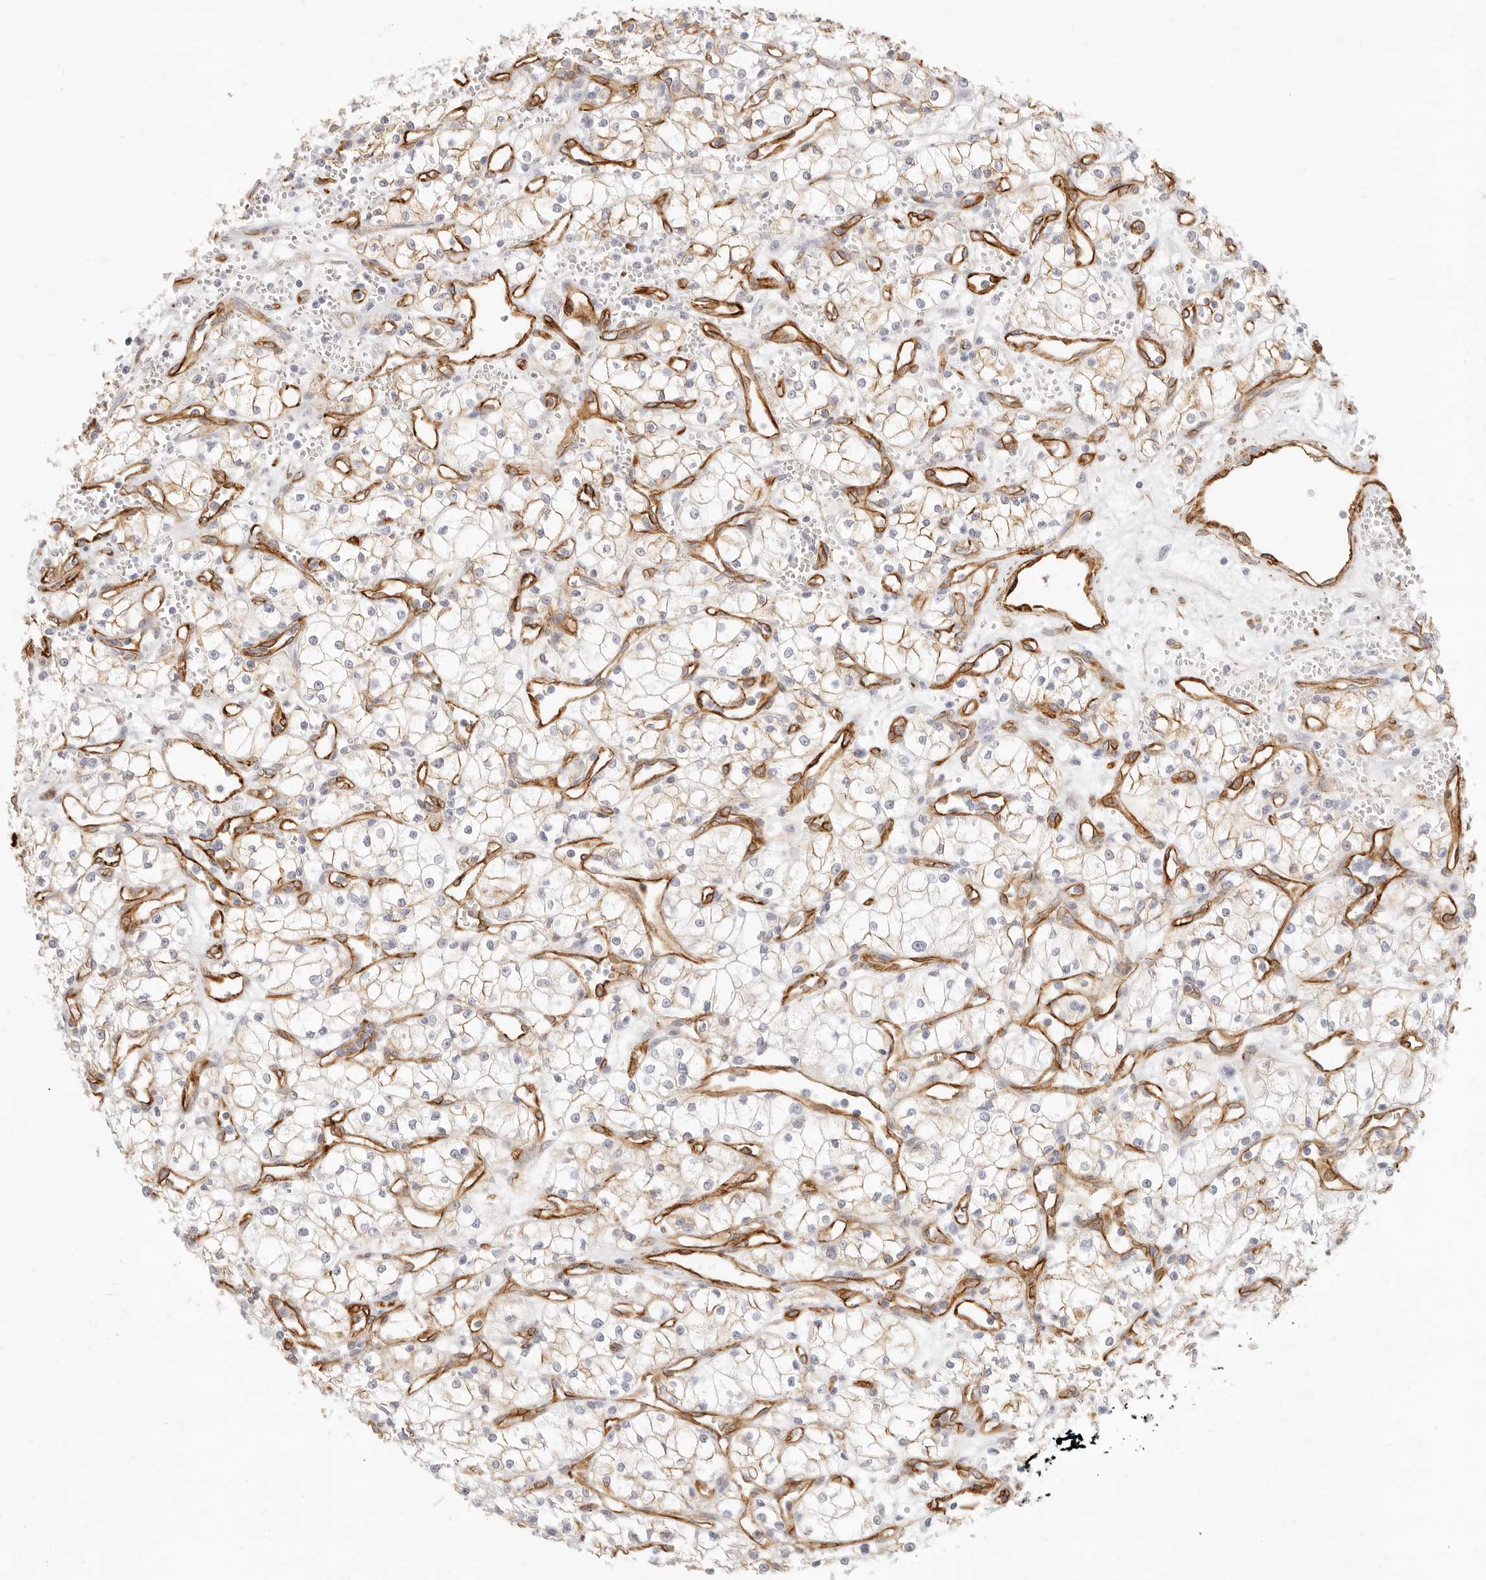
{"staining": {"intensity": "negative", "quantity": "none", "location": "none"}, "tissue": "renal cancer", "cell_type": "Tumor cells", "image_type": "cancer", "snomed": [{"axis": "morphology", "description": "Adenocarcinoma, NOS"}, {"axis": "topography", "description": "Kidney"}], "caption": "An immunohistochemistry (IHC) micrograph of renal cancer is shown. There is no staining in tumor cells of renal cancer. (DAB (3,3'-diaminobenzidine) IHC, high magnification).", "gene": "NUS1", "patient": {"sex": "male", "age": 59}}